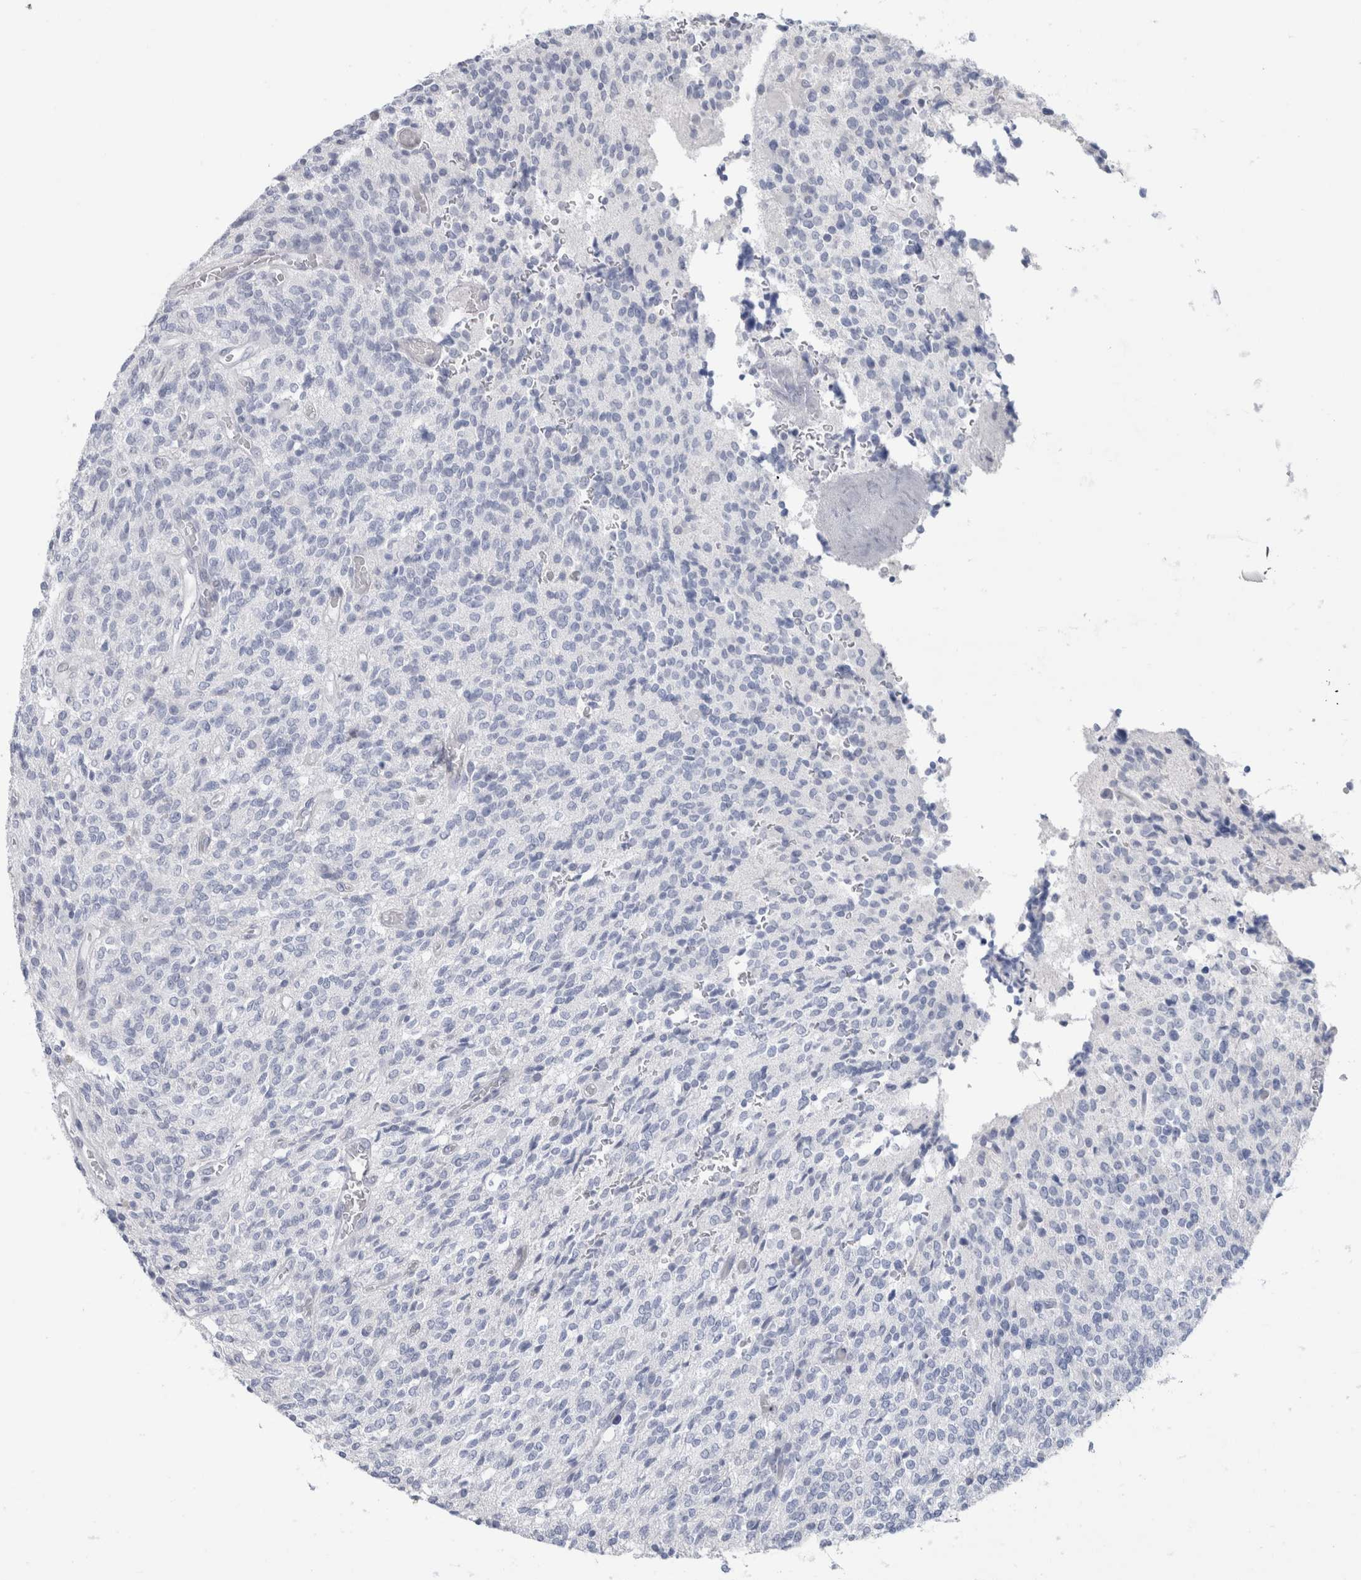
{"staining": {"intensity": "negative", "quantity": "none", "location": "none"}, "tissue": "glioma", "cell_type": "Tumor cells", "image_type": "cancer", "snomed": [{"axis": "morphology", "description": "Glioma, malignant, High grade"}, {"axis": "topography", "description": "Brain"}], "caption": "IHC of malignant high-grade glioma displays no staining in tumor cells. Nuclei are stained in blue.", "gene": "IL6", "patient": {"sex": "male", "age": 34}}